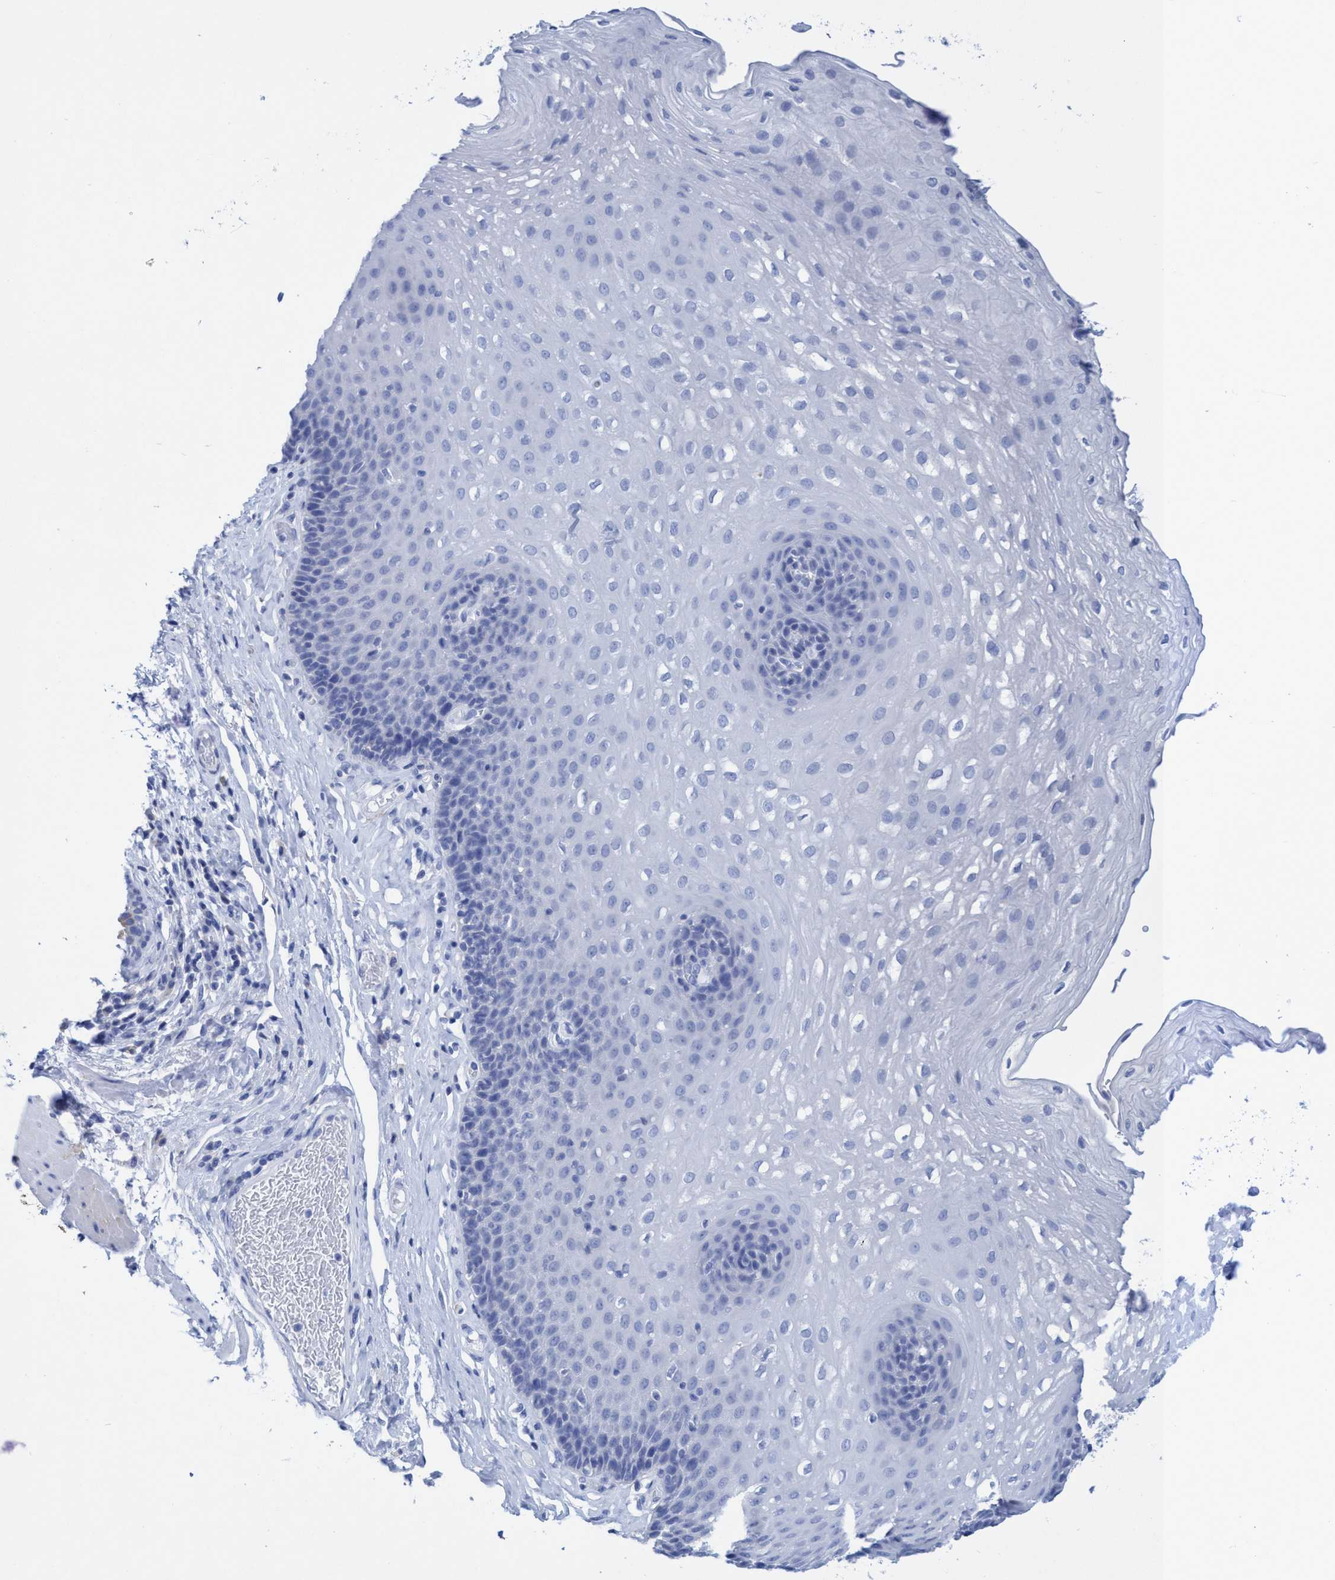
{"staining": {"intensity": "negative", "quantity": "none", "location": "none"}, "tissue": "esophagus", "cell_type": "Squamous epithelial cells", "image_type": "normal", "snomed": [{"axis": "morphology", "description": "Normal tissue, NOS"}, {"axis": "topography", "description": "Esophagus"}], "caption": "There is no significant positivity in squamous epithelial cells of esophagus. (DAB immunohistochemistry, high magnification).", "gene": "PLPPR1", "patient": {"sex": "female", "age": 66}}